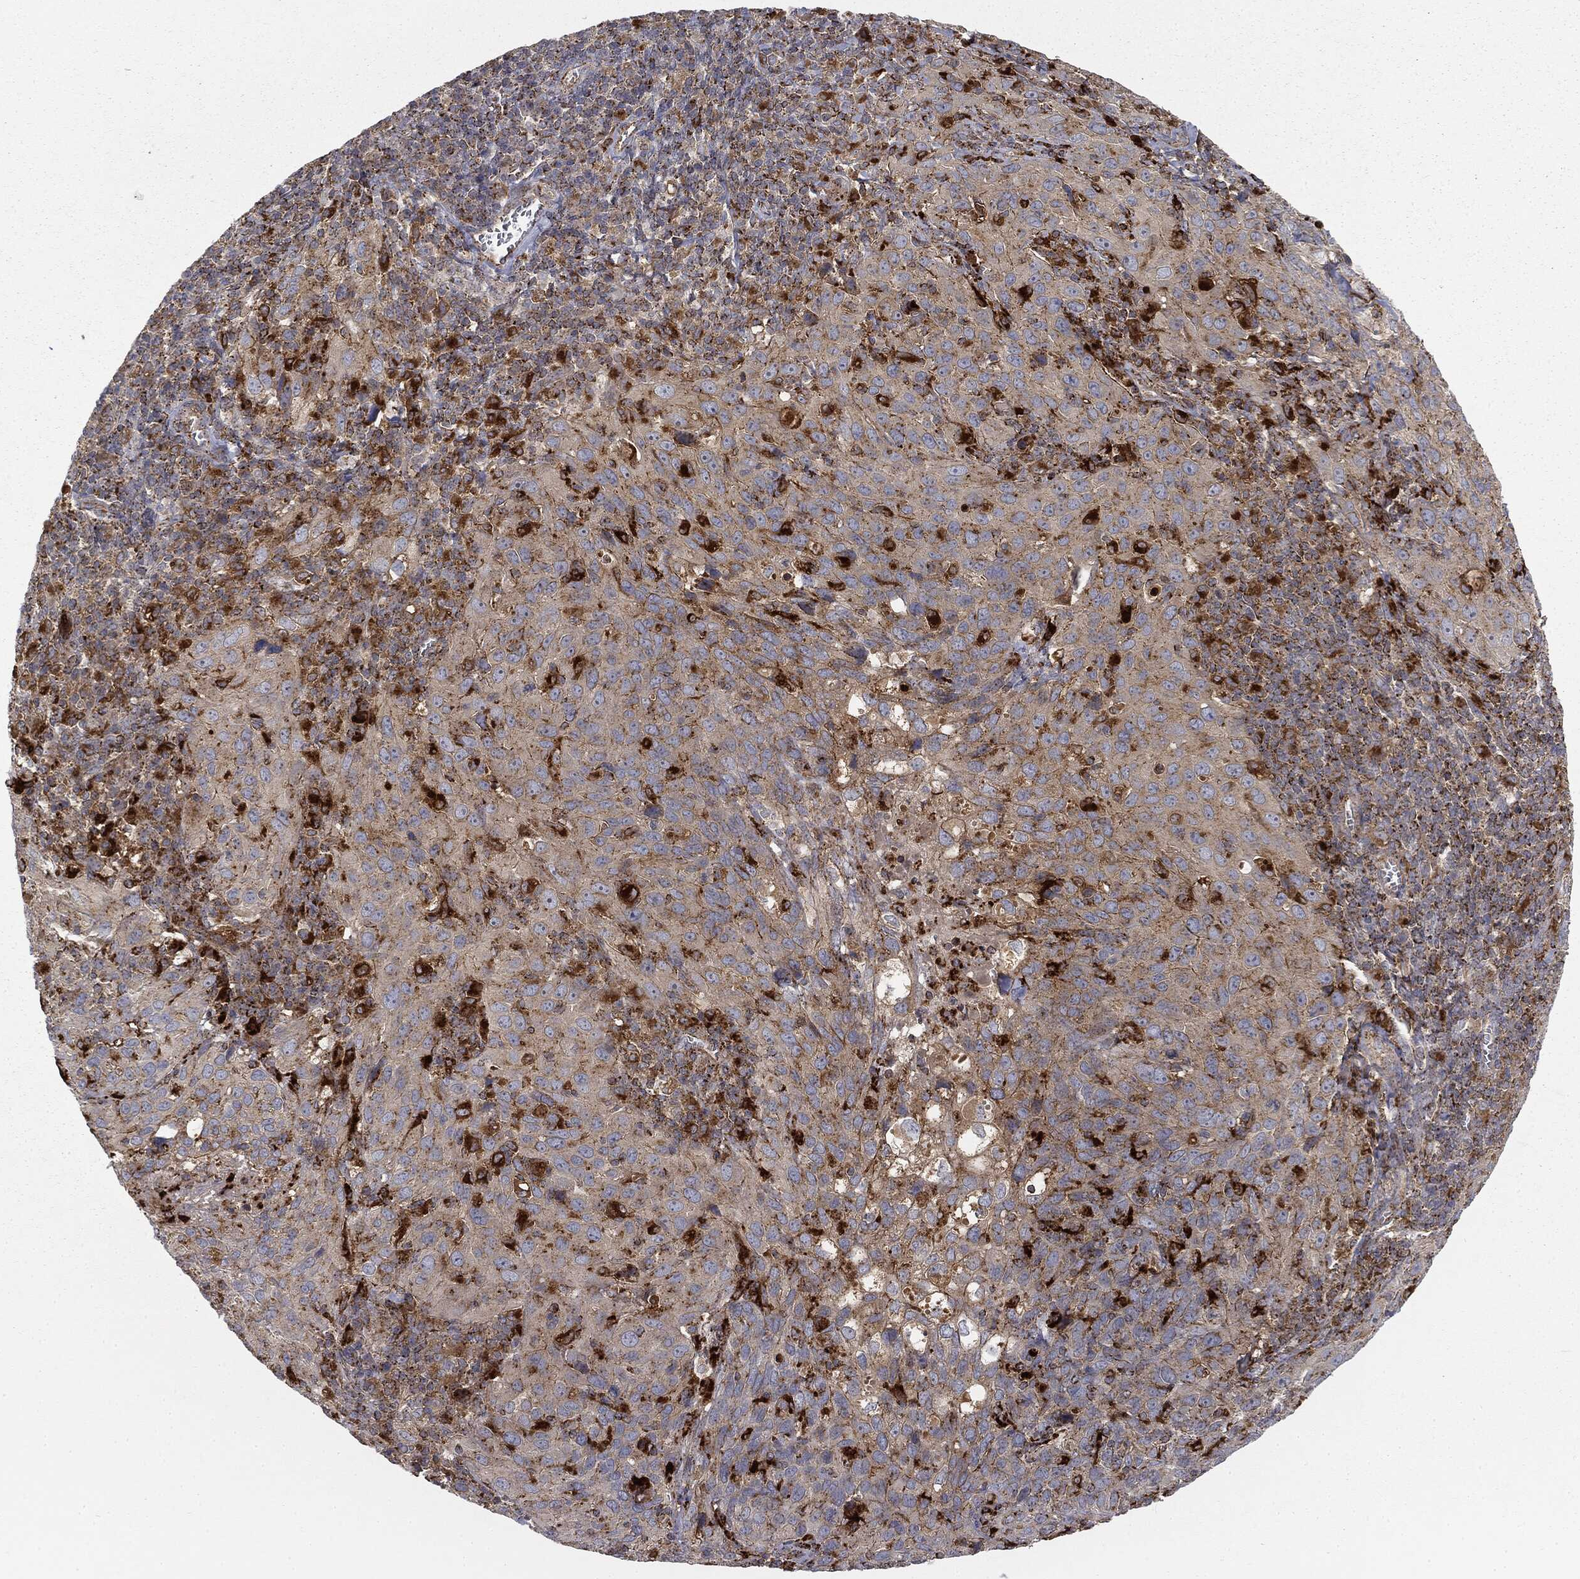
{"staining": {"intensity": "moderate", "quantity": "<25%", "location": "cytoplasmic/membranous"}, "tissue": "cervical cancer", "cell_type": "Tumor cells", "image_type": "cancer", "snomed": [{"axis": "morphology", "description": "Squamous cell carcinoma, NOS"}, {"axis": "topography", "description": "Cervix"}], "caption": "Approximately <25% of tumor cells in squamous cell carcinoma (cervical) reveal moderate cytoplasmic/membranous protein expression as visualized by brown immunohistochemical staining.", "gene": "CTSA", "patient": {"sex": "female", "age": 51}}